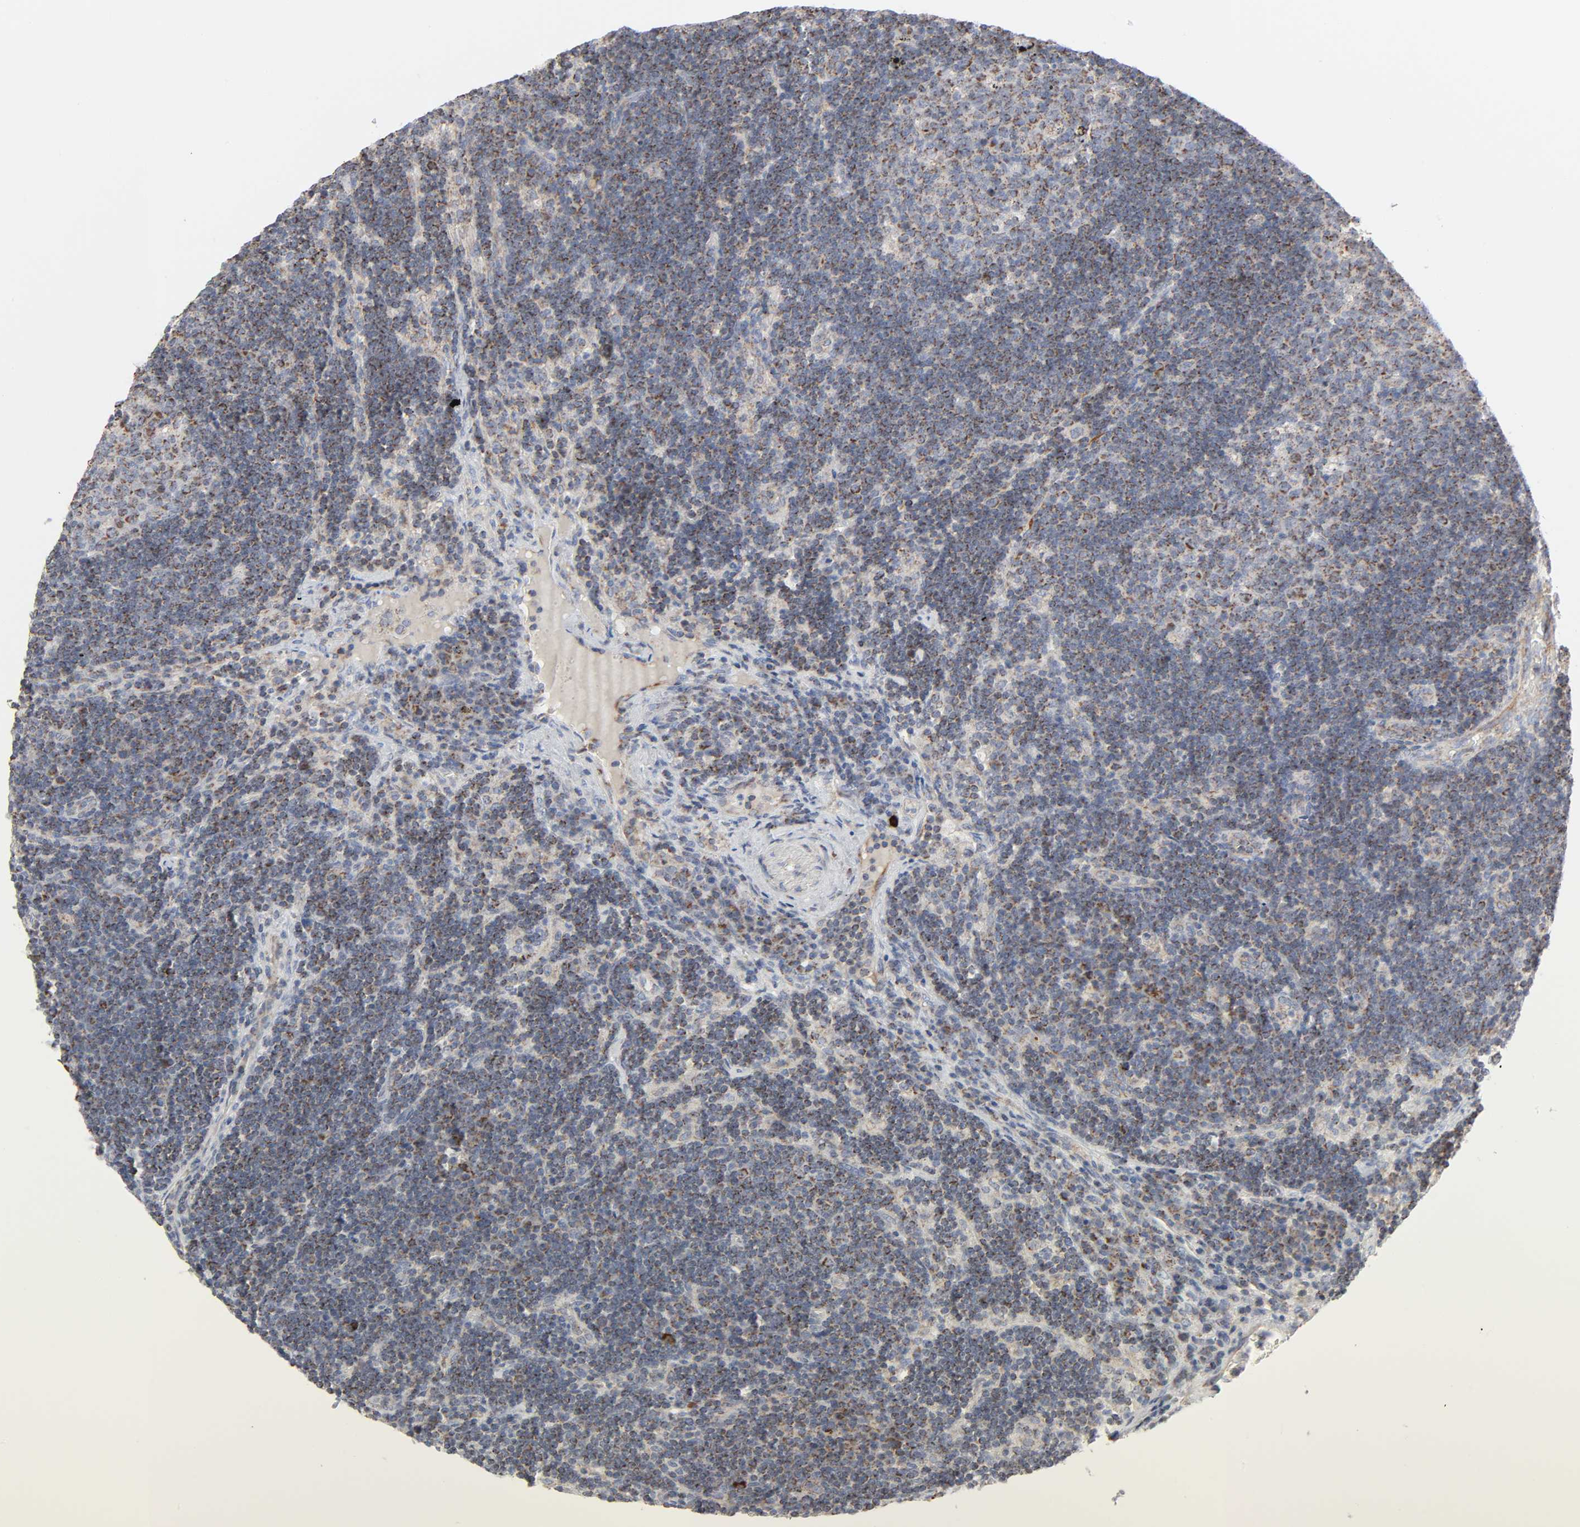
{"staining": {"intensity": "moderate", "quantity": ">75%", "location": "cytoplasmic/membranous"}, "tissue": "lymph node", "cell_type": "Germinal center cells", "image_type": "normal", "snomed": [{"axis": "morphology", "description": "Normal tissue, NOS"}, {"axis": "morphology", "description": "Squamous cell carcinoma, metastatic, NOS"}, {"axis": "topography", "description": "Lymph node"}], "caption": "Protein analysis of normal lymph node exhibits moderate cytoplasmic/membranous expression in about >75% of germinal center cells.", "gene": "SYT16", "patient": {"sex": "female", "age": 53}}